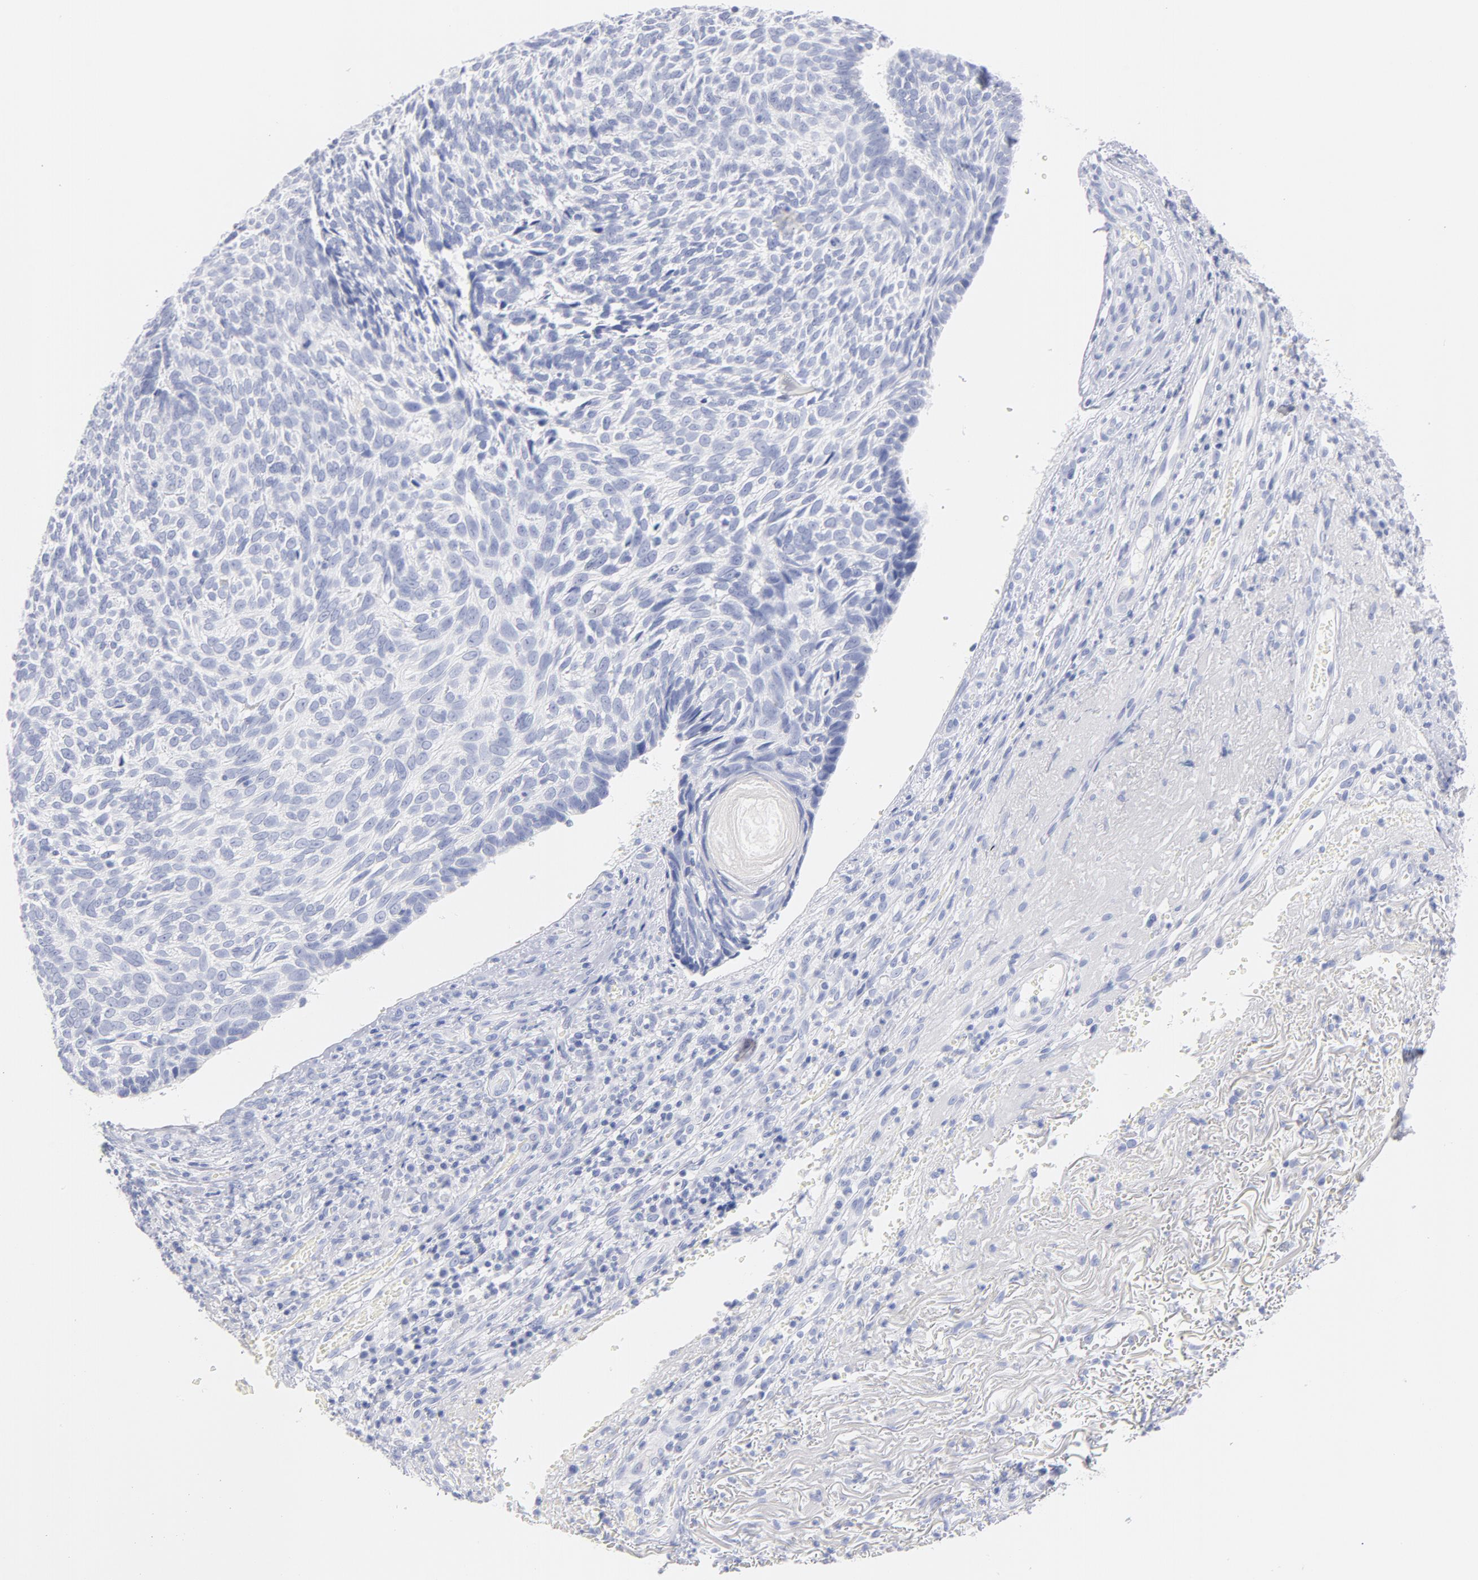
{"staining": {"intensity": "negative", "quantity": "none", "location": "none"}, "tissue": "skin cancer", "cell_type": "Tumor cells", "image_type": "cancer", "snomed": [{"axis": "morphology", "description": "Basal cell carcinoma"}, {"axis": "topography", "description": "Skin"}], "caption": "An image of skin cancer stained for a protein demonstrates no brown staining in tumor cells.", "gene": "SCGN", "patient": {"sex": "male", "age": 72}}